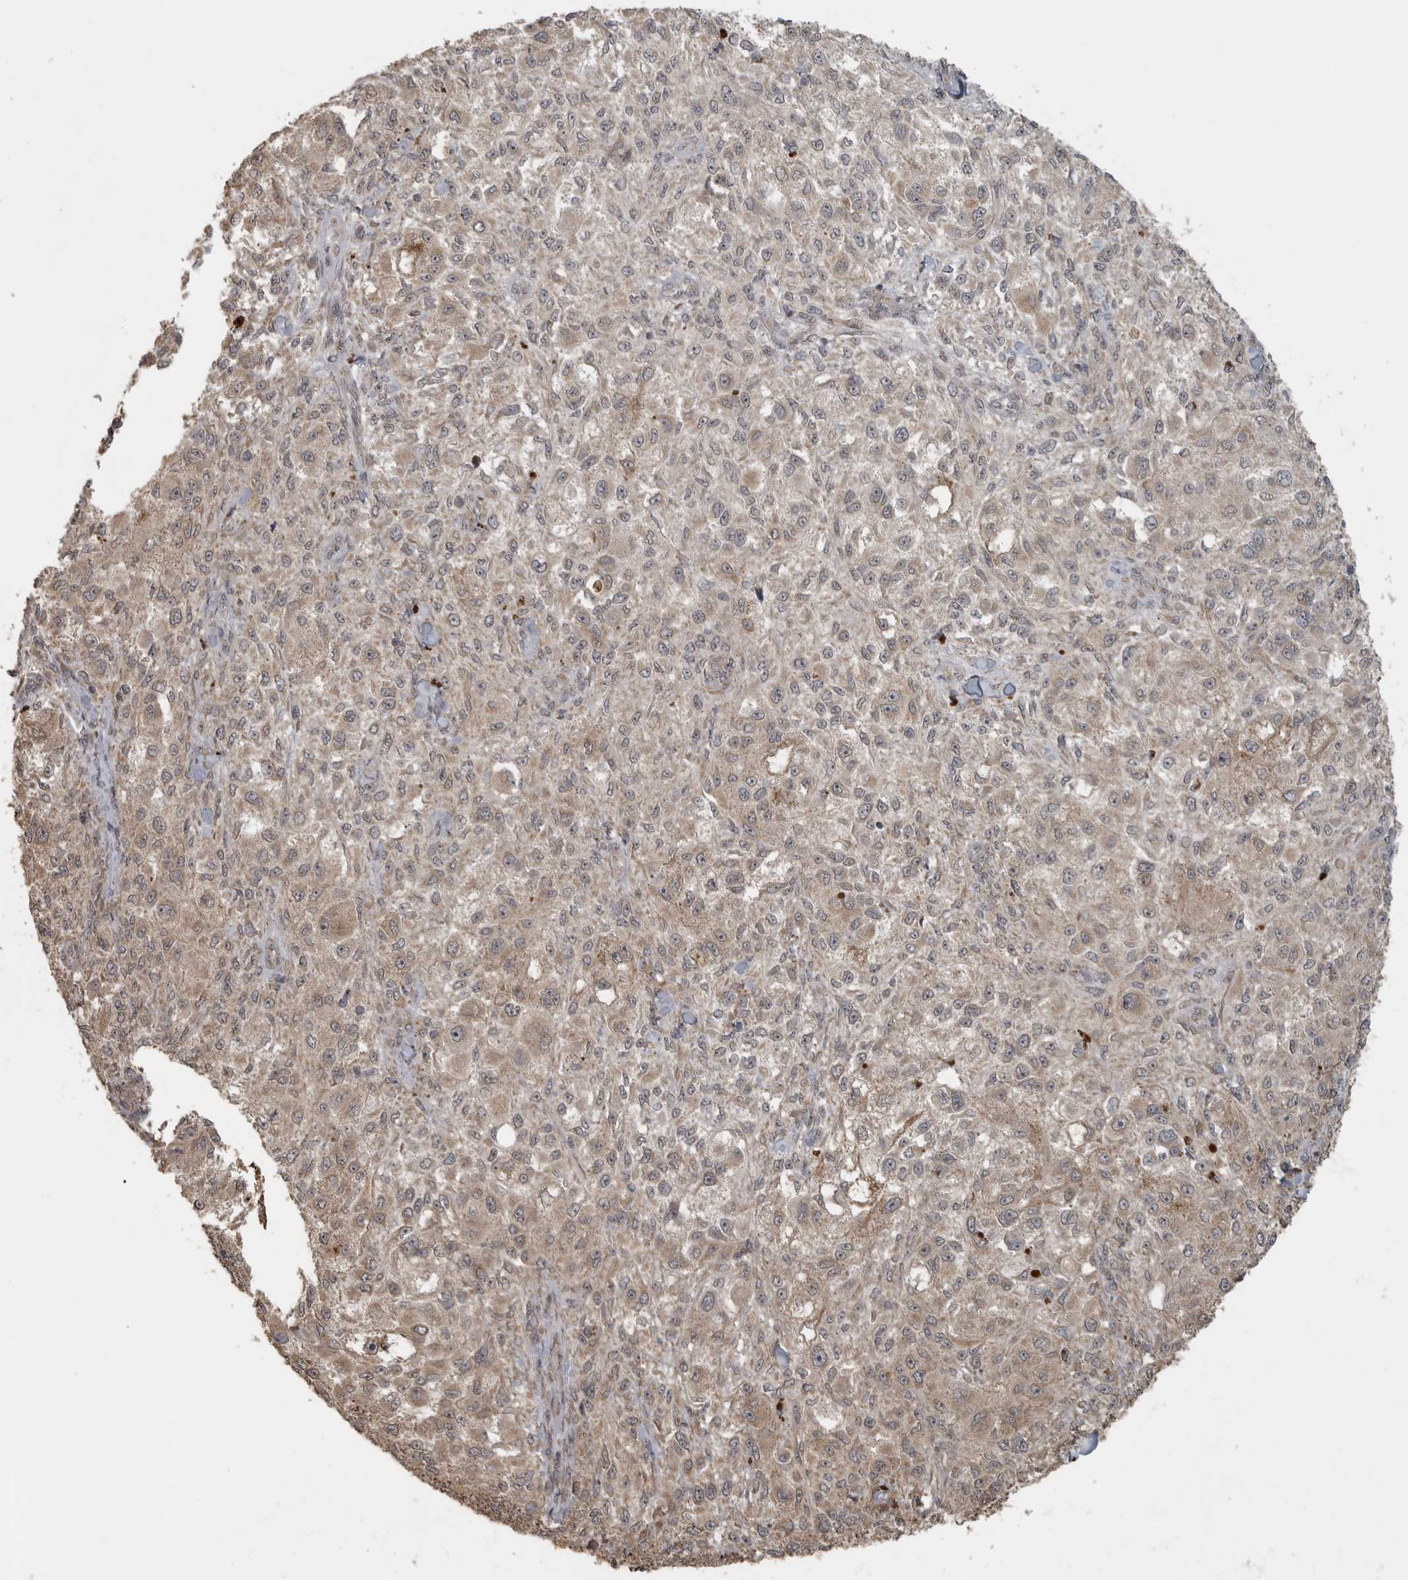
{"staining": {"intensity": "weak", "quantity": "25%-75%", "location": "cytoplasmic/membranous"}, "tissue": "melanoma", "cell_type": "Tumor cells", "image_type": "cancer", "snomed": [{"axis": "morphology", "description": "Necrosis, NOS"}, {"axis": "morphology", "description": "Malignant melanoma, NOS"}, {"axis": "topography", "description": "Skin"}], "caption": "IHC of human melanoma demonstrates low levels of weak cytoplasmic/membranous expression in approximately 25%-75% of tumor cells. The protein of interest is shown in brown color, while the nuclei are stained blue.", "gene": "LLGL1", "patient": {"sex": "female", "age": 87}}